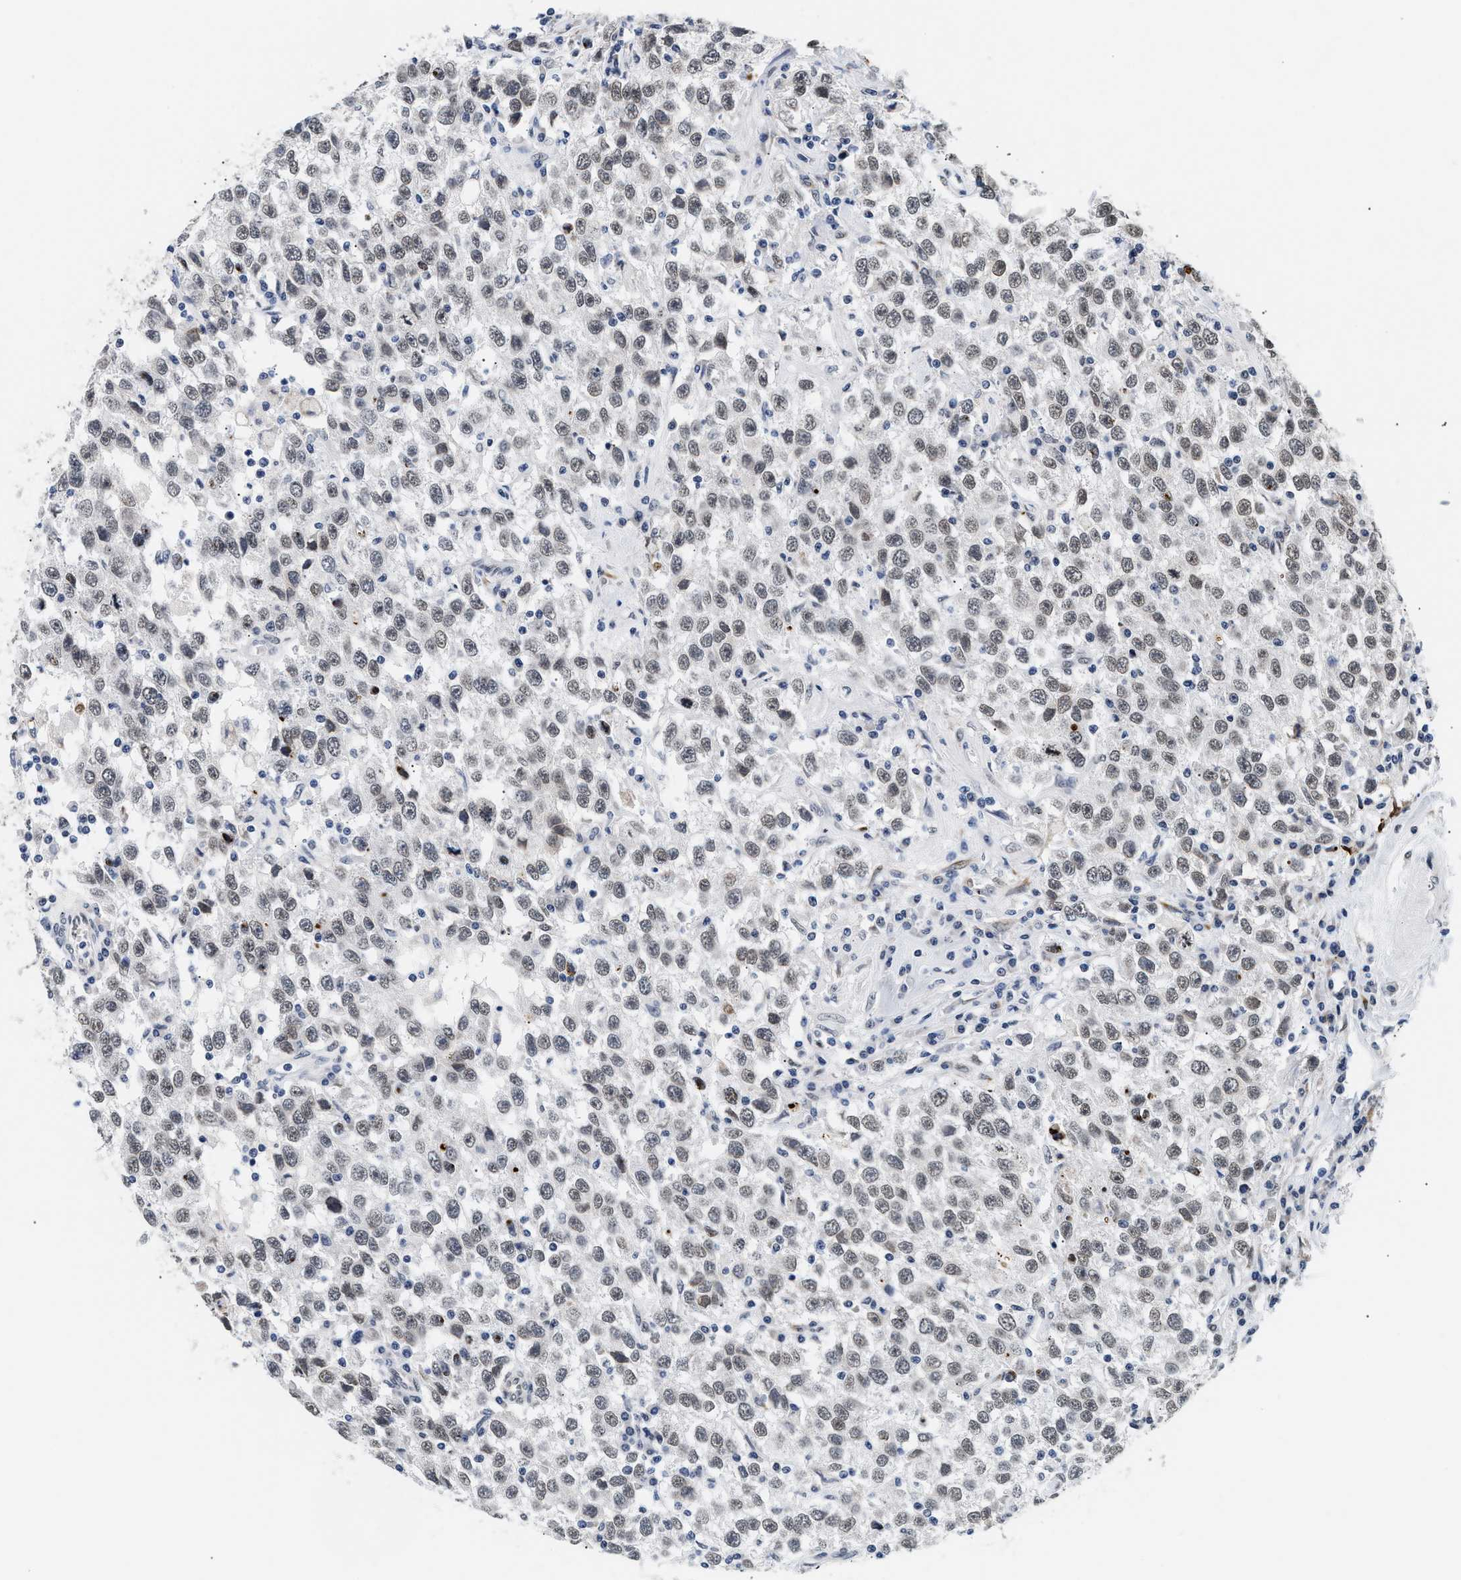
{"staining": {"intensity": "weak", "quantity": "25%-75%", "location": "nuclear"}, "tissue": "testis cancer", "cell_type": "Tumor cells", "image_type": "cancer", "snomed": [{"axis": "morphology", "description": "Seminoma, NOS"}, {"axis": "topography", "description": "Testis"}], "caption": "This photomicrograph demonstrates immunohistochemistry staining of testis cancer, with low weak nuclear positivity in about 25%-75% of tumor cells.", "gene": "THOC1", "patient": {"sex": "male", "age": 41}}